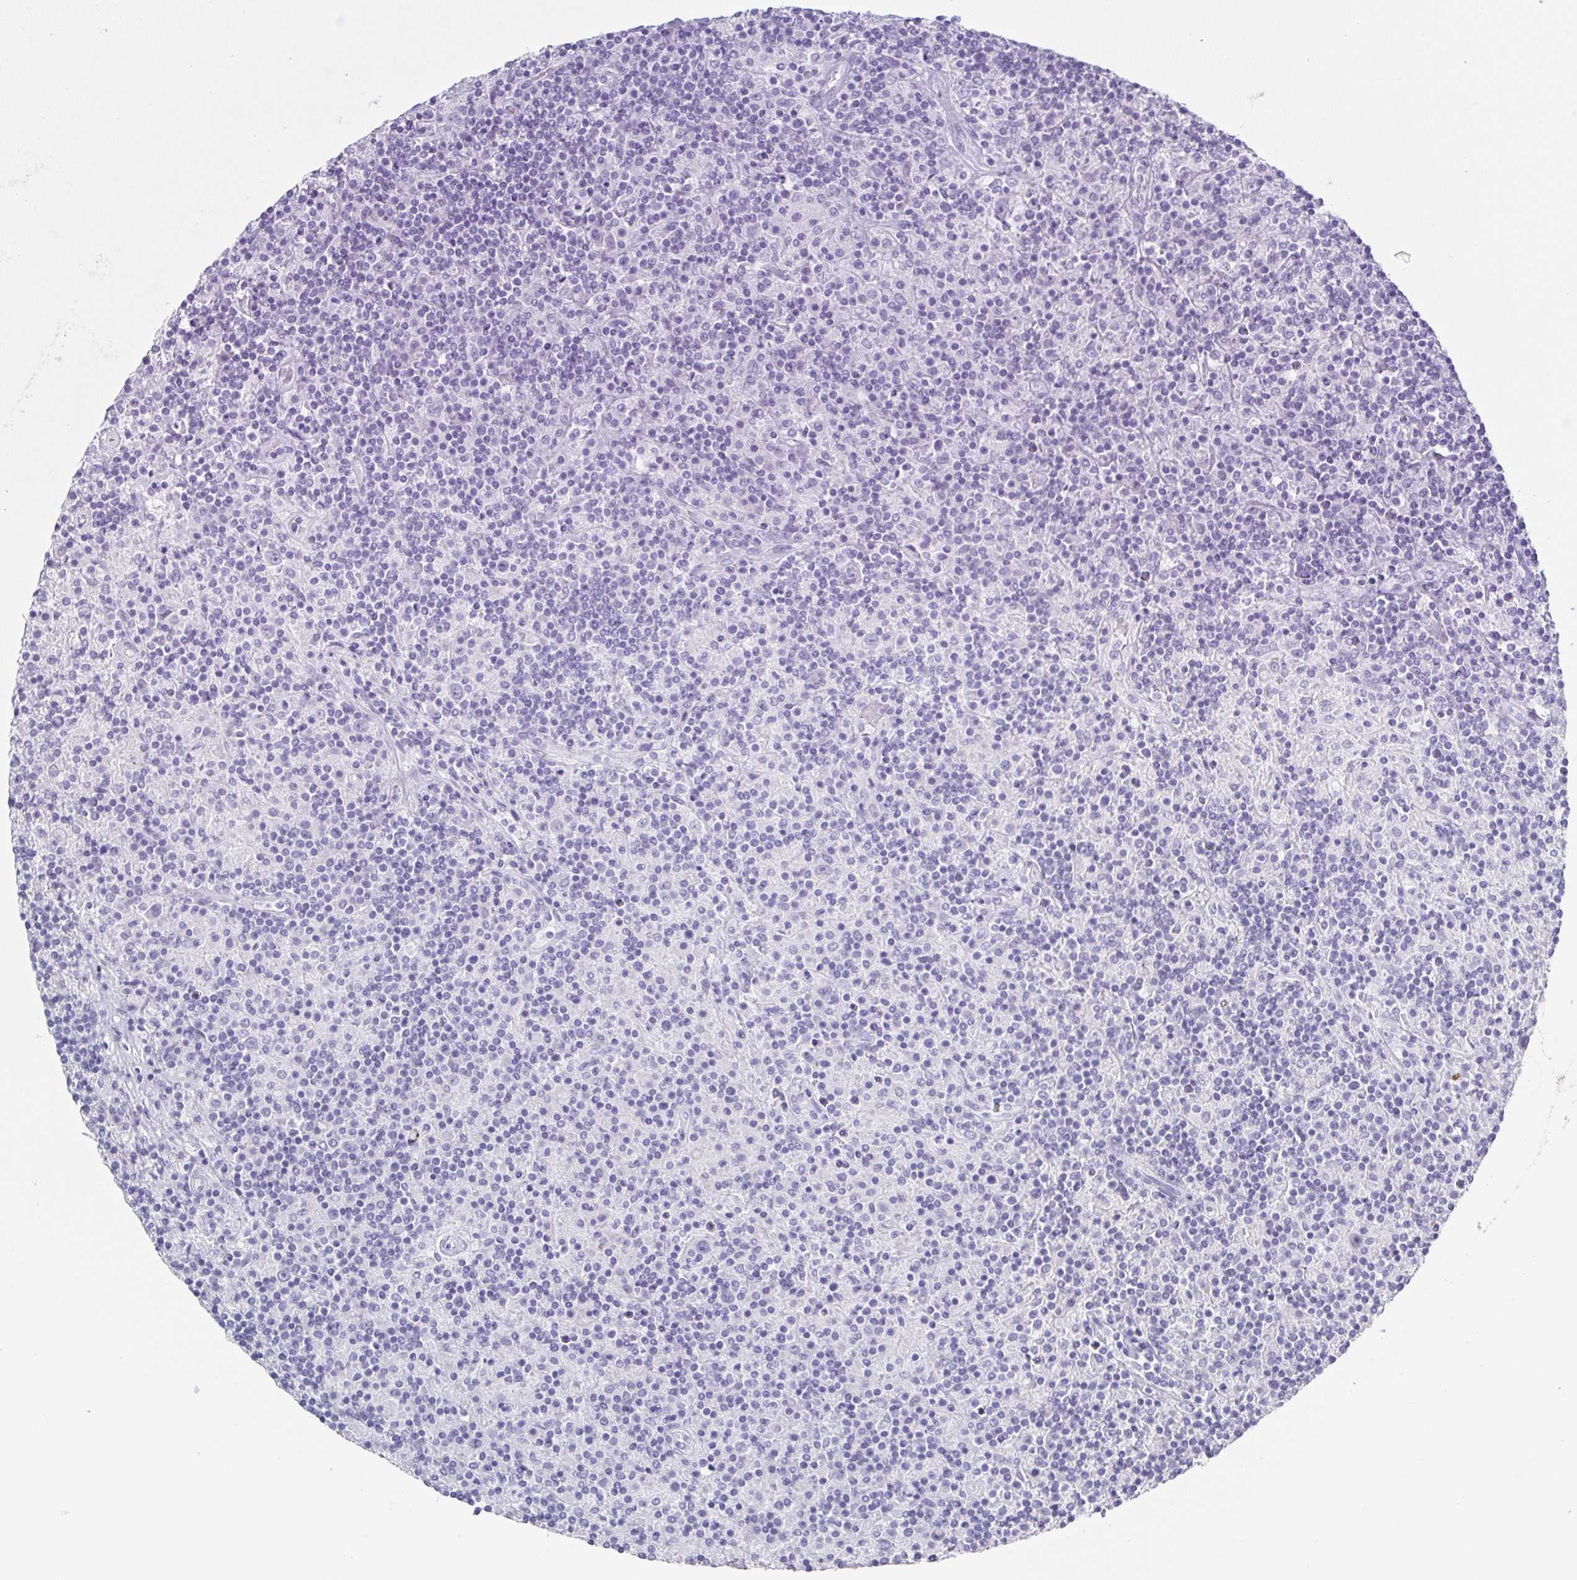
{"staining": {"intensity": "negative", "quantity": "none", "location": "none"}, "tissue": "lymphoma", "cell_type": "Tumor cells", "image_type": "cancer", "snomed": [{"axis": "morphology", "description": "Hodgkin's disease, NOS"}, {"axis": "topography", "description": "Lymph node"}], "caption": "A histopathology image of human Hodgkin's disease is negative for staining in tumor cells. (Immunohistochemistry (ihc), brightfield microscopy, high magnification).", "gene": "SYCP1", "patient": {"sex": "male", "age": 70}}